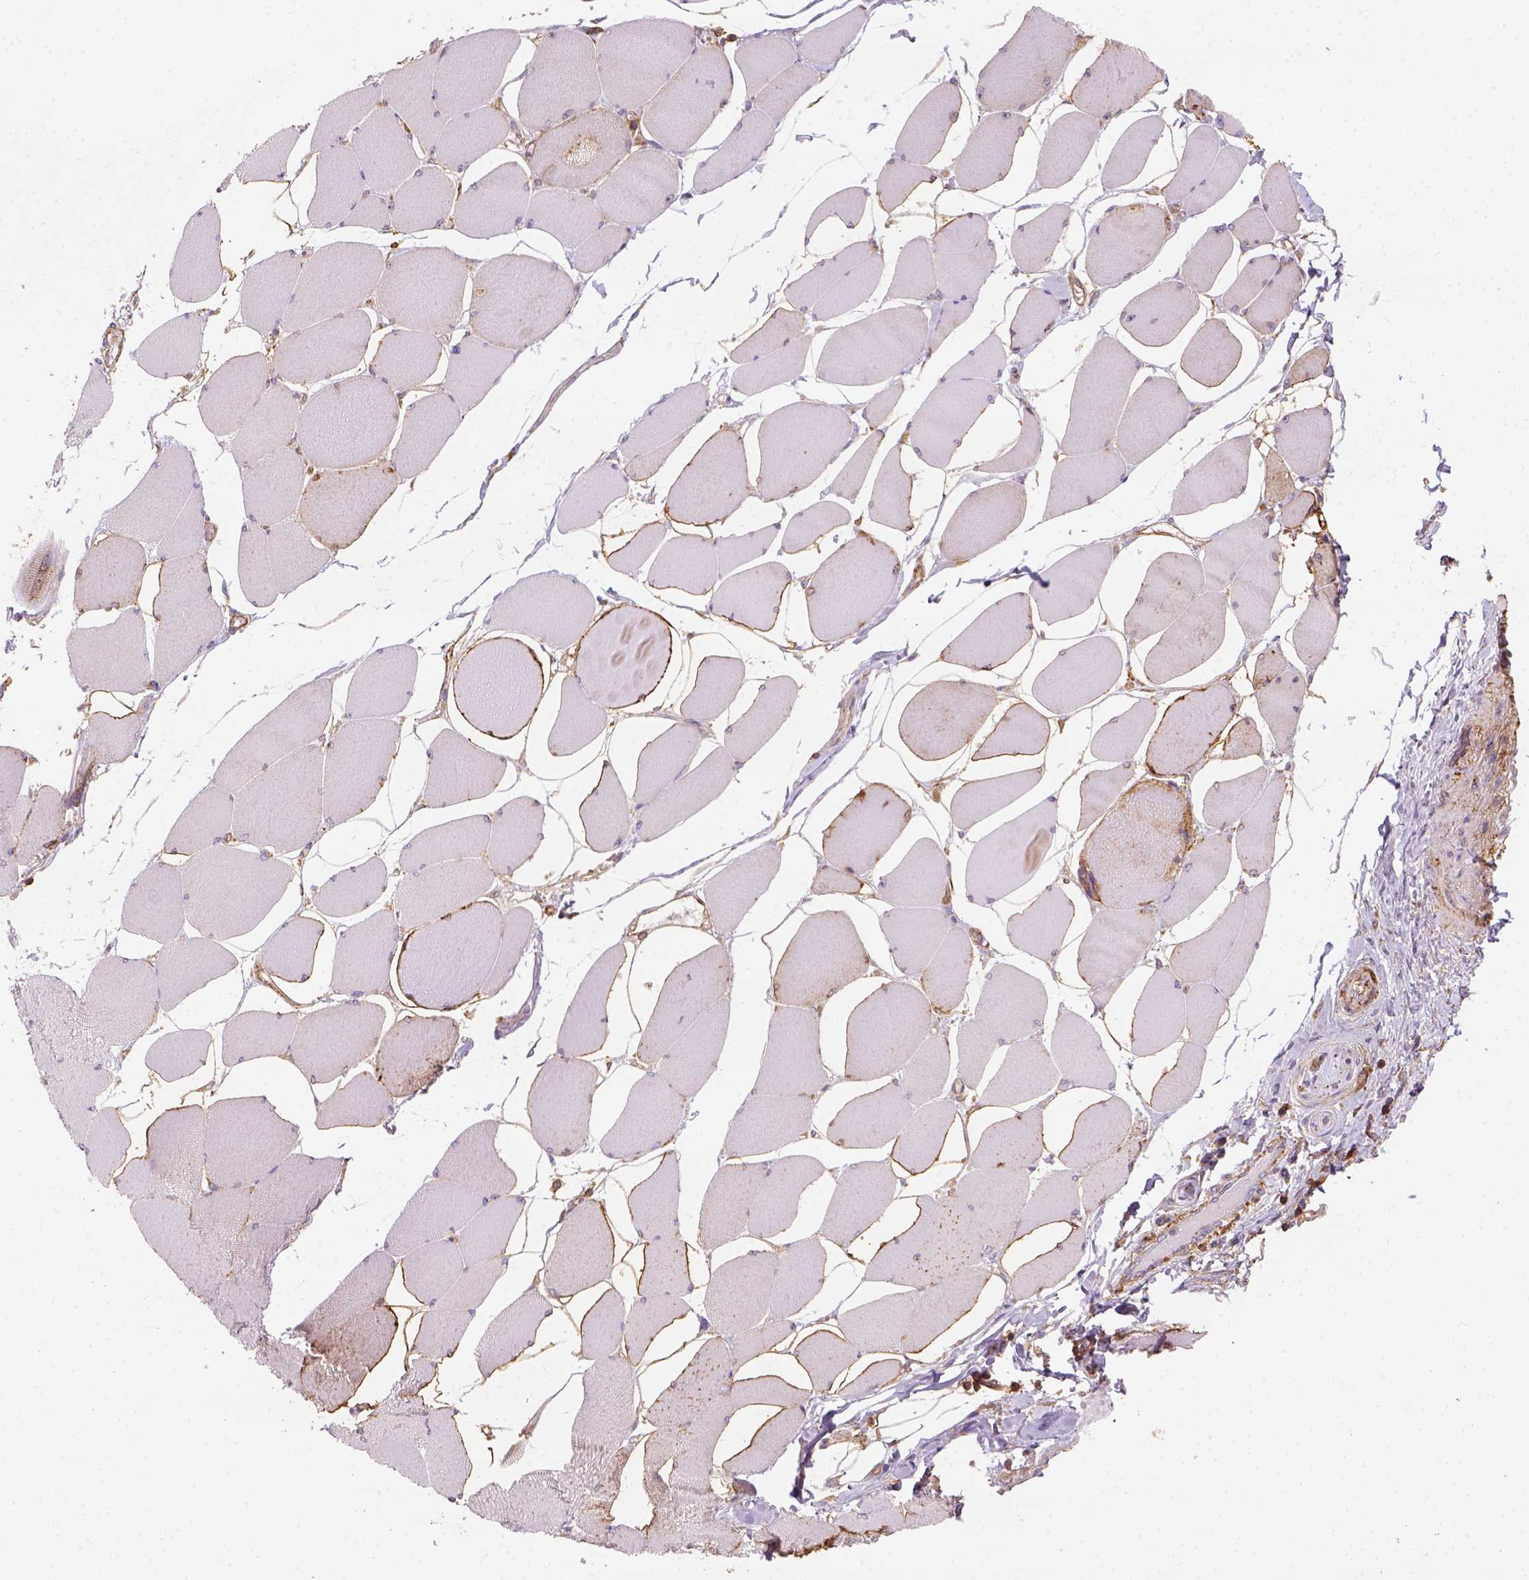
{"staining": {"intensity": "negative", "quantity": "none", "location": "none"}, "tissue": "skeletal muscle", "cell_type": "Myocytes", "image_type": "normal", "snomed": [{"axis": "morphology", "description": "Normal tissue, NOS"}, {"axis": "topography", "description": "Skeletal muscle"}], "caption": "DAB immunohistochemical staining of normal skeletal muscle displays no significant expression in myocytes.", "gene": "GPRC5D", "patient": {"sex": "female", "age": 75}}